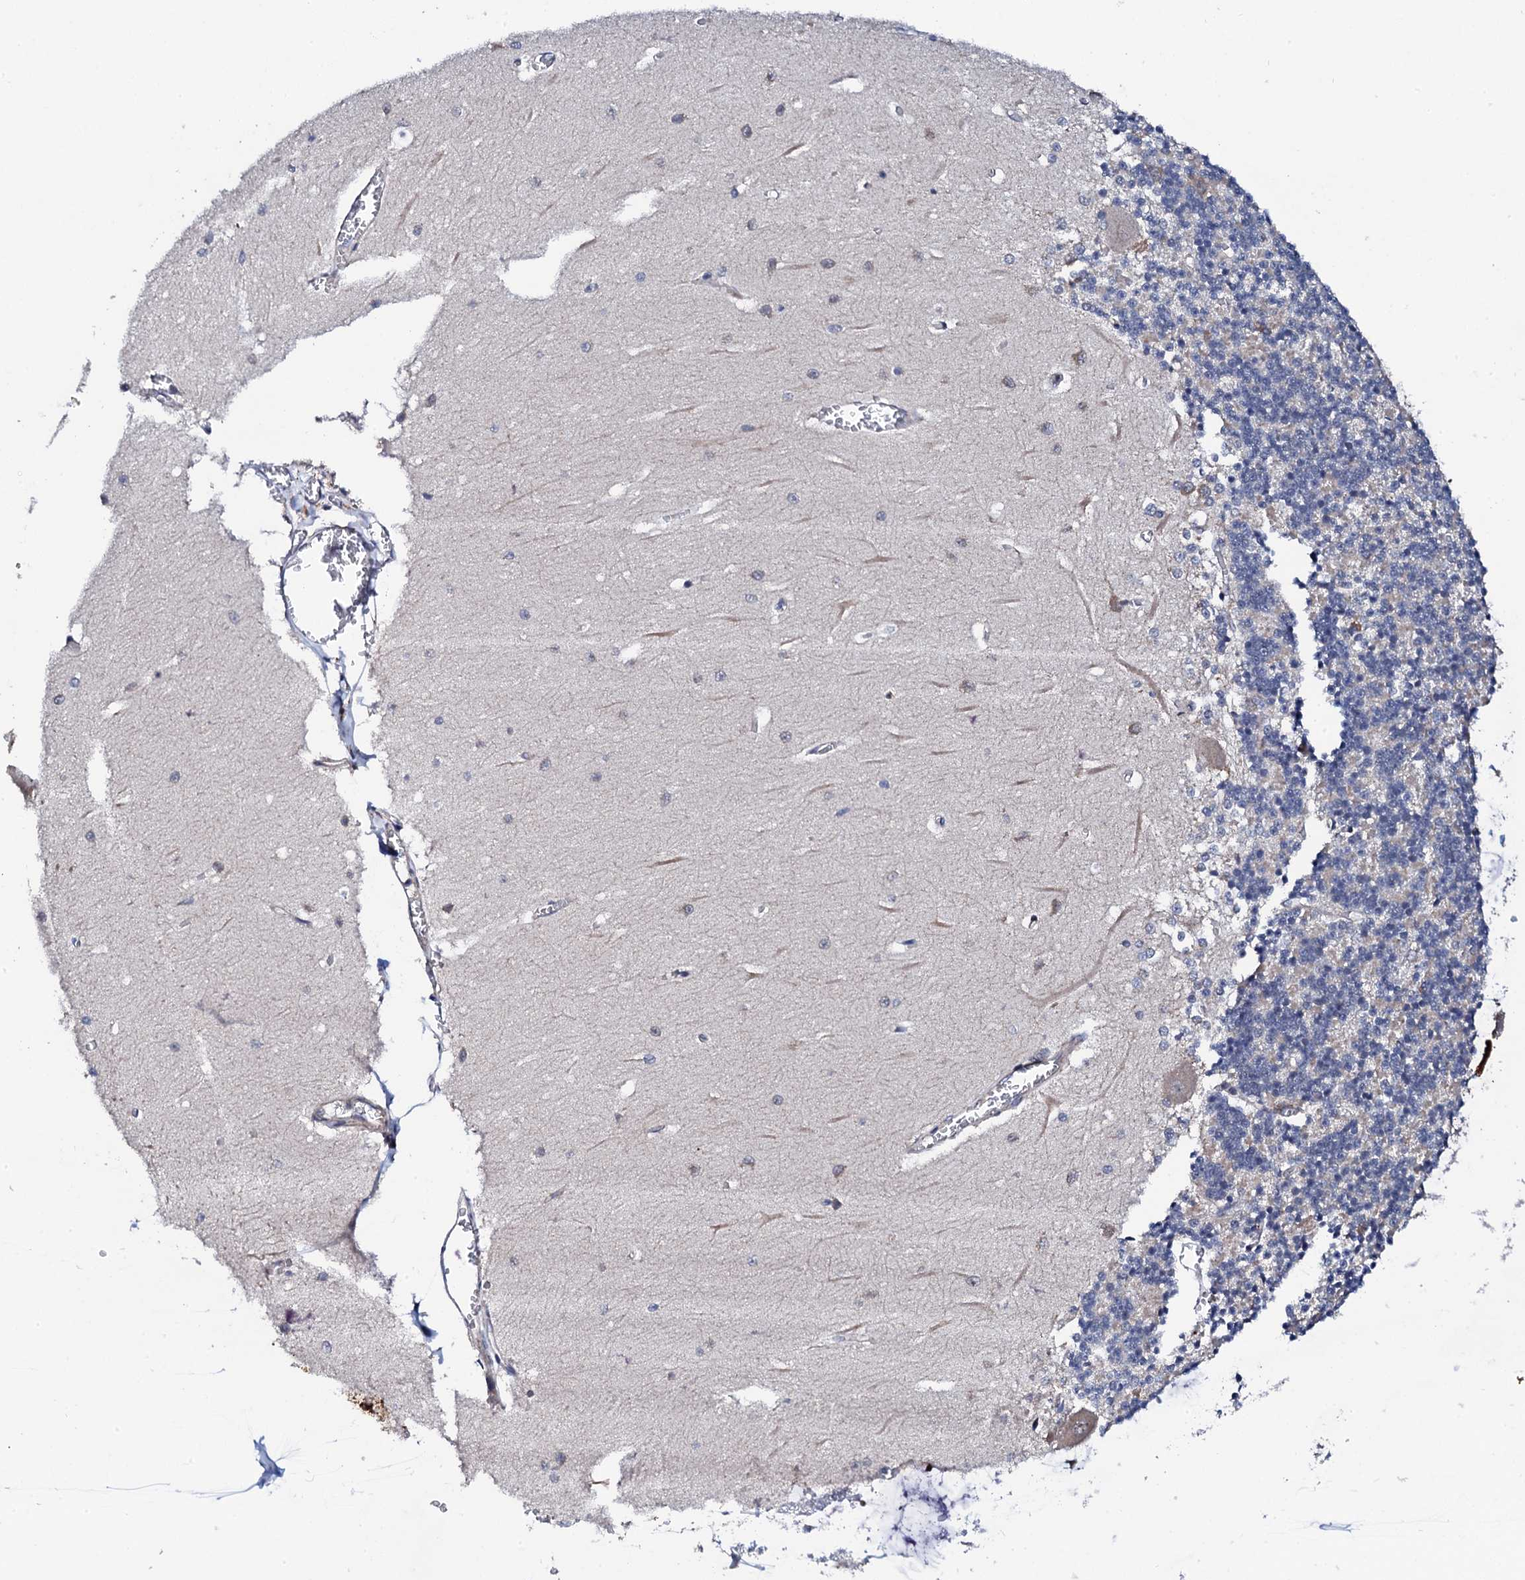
{"staining": {"intensity": "negative", "quantity": "none", "location": "none"}, "tissue": "cerebellum", "cell_type": "Cells in granular layer", "image_type": "normal", "snomed": [{"axis": "morphology", "description": "Normal tissue, NOS"}, {"axis": "topography", "description": "Cerebellum"}], "caption": "Normal cerebellum was stained to show a protein in brown. There is no significant staining in cells in granular layer. (Brightfield microscopy of DAB immunohistochemistry (IHC) at high magnification).", "gene": "COG4", "patient": {"sex": "male", "age": 37}}